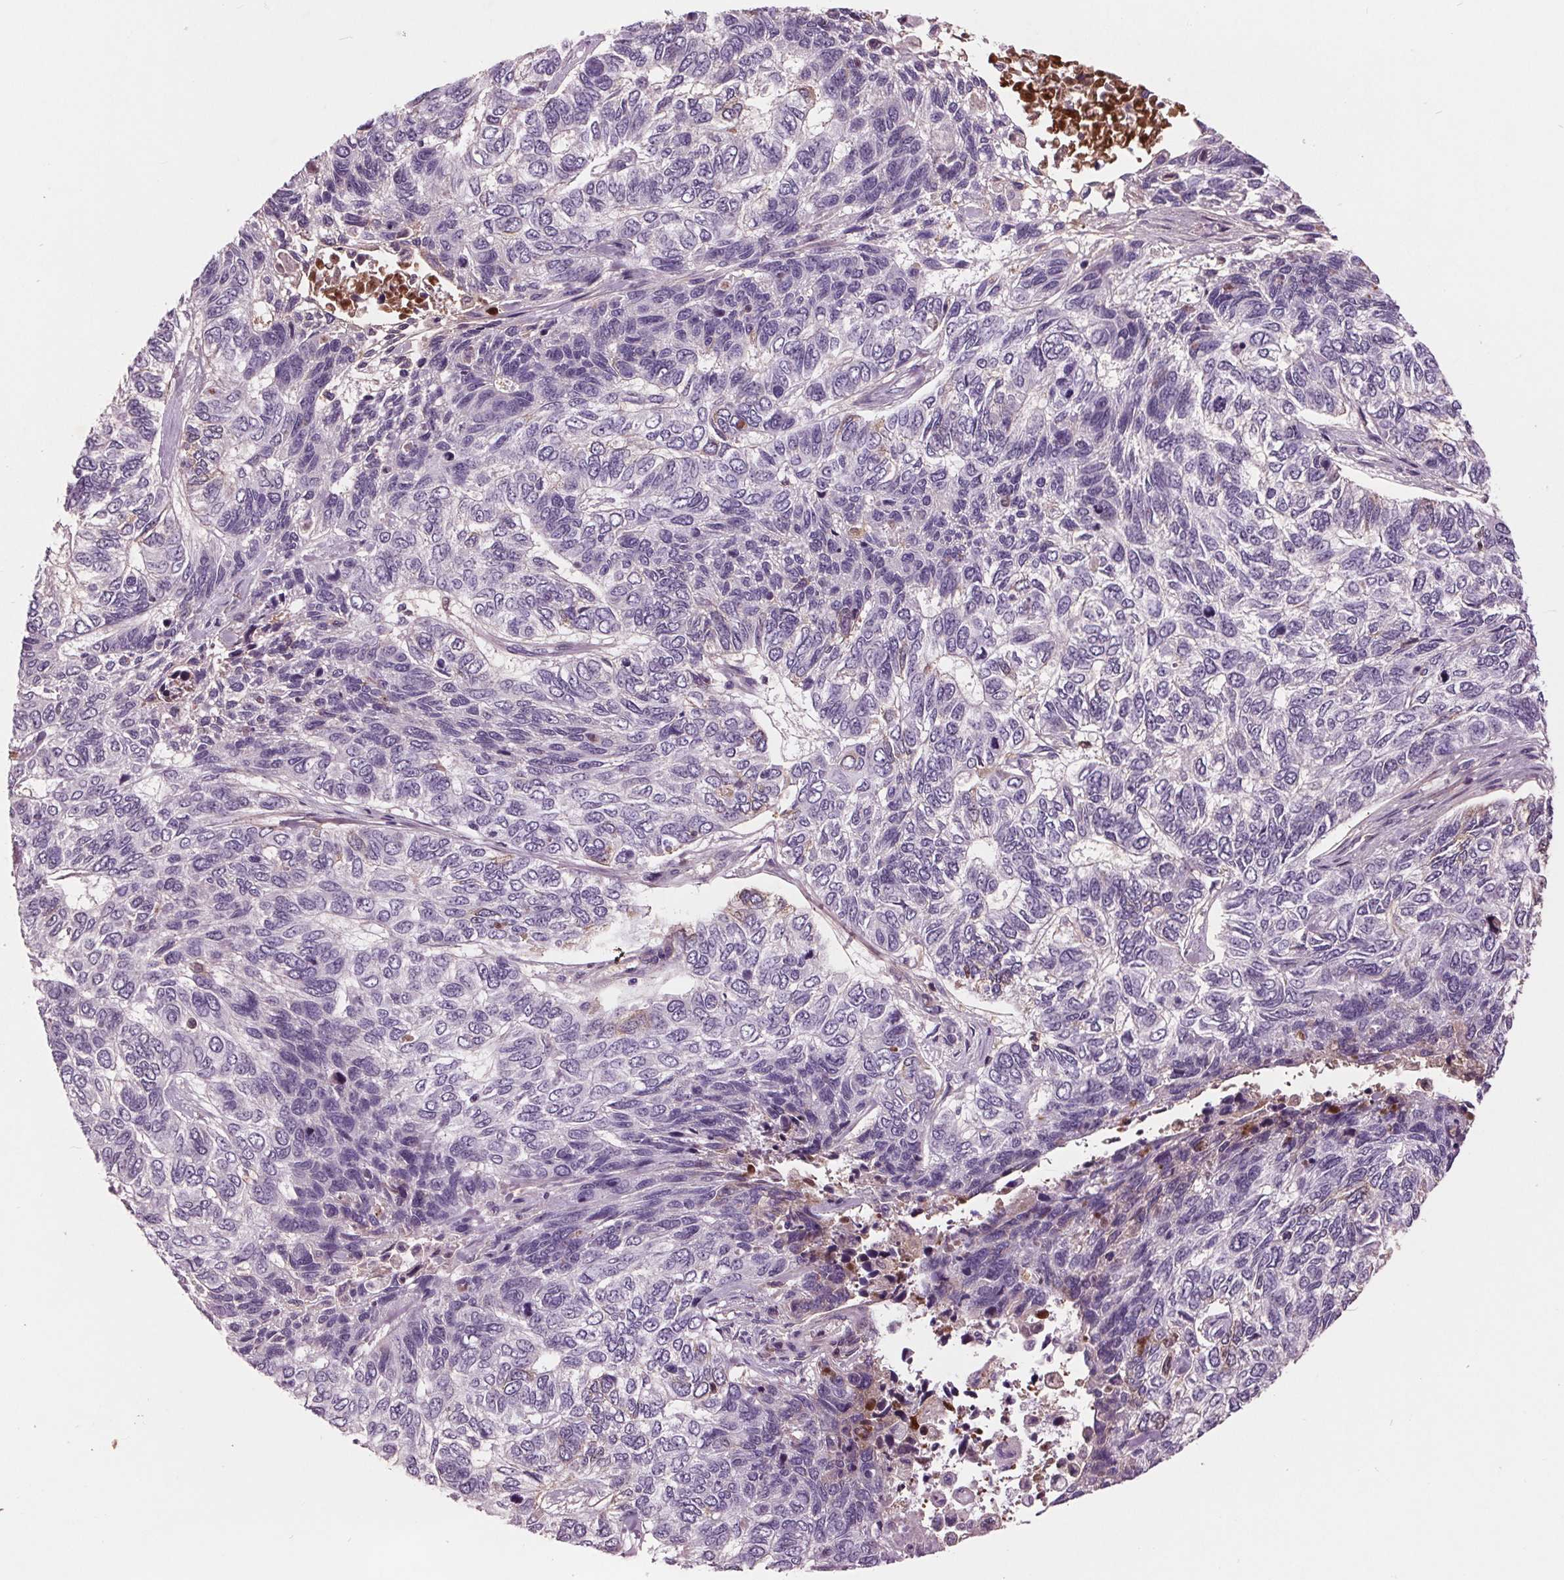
{"staining": {"intensity": "negative", "quantity": "none", "location": "none"}, "tissue": "skin cancer", "cell_type": "Tumor cells", "image_type": "cancer", "snomed": [{"axis": "morphology", "description": "Basal cell carcinoma"}, {"axis": "topography", "description": "Skin"}], "caption": "IHC of human skin cancer displays no positivity in tumor cells.", "gene": "C6", "patient": {"sex": "female", "age": 65}}